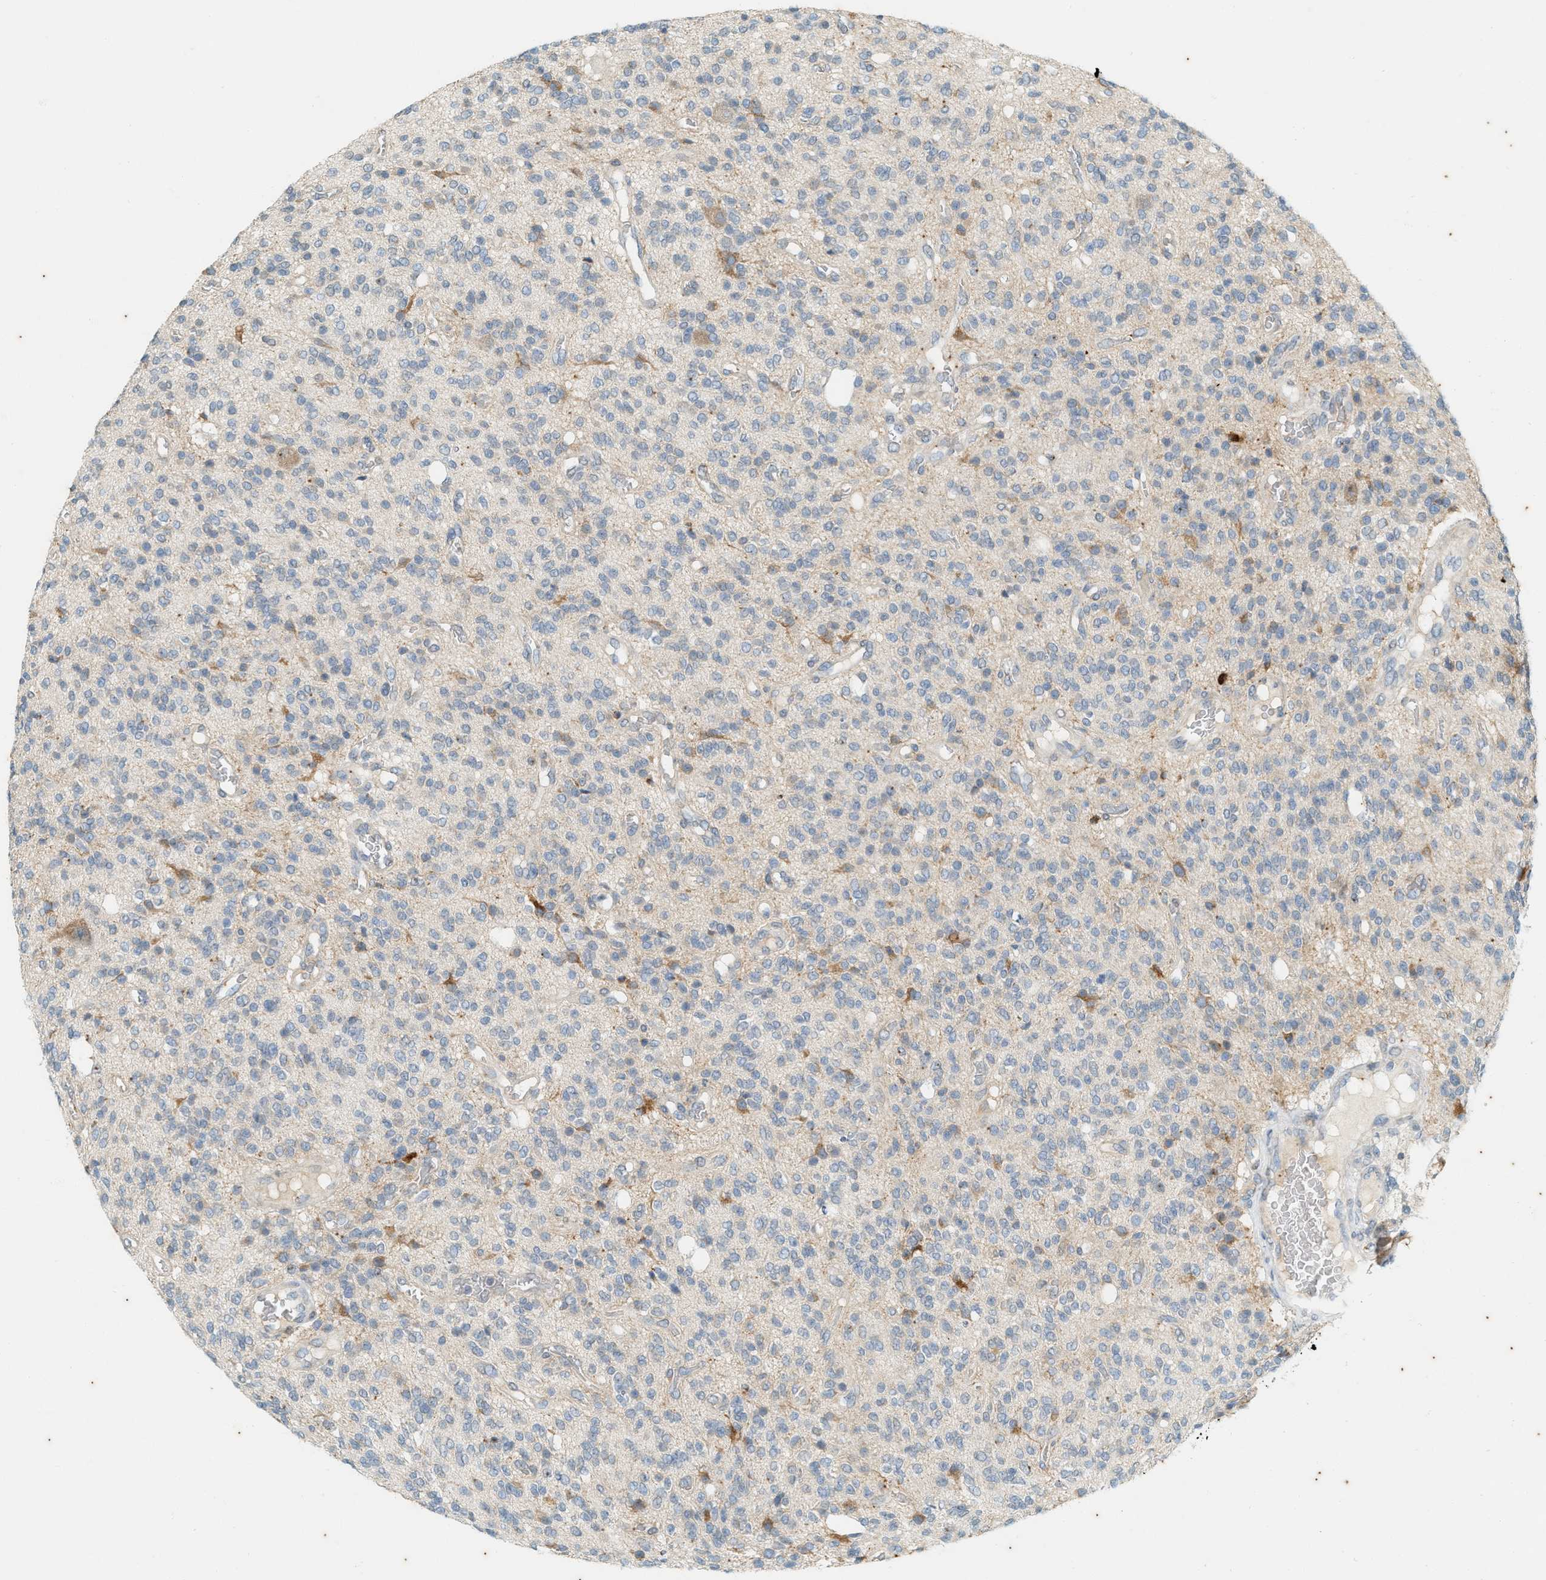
{"staining": {"intensity": "weak", "quantity": "<25%", "location": "cytoplasmic/membranous"}, "tissue": "glioma", "cell_type": "Tumor cells", "image_type": "cancer", "snomed": [{"axis": "morphology", "description": "Glioma, malignant, High grade"}, {"axis": "topography", "description": "Brain"}], "caption": "Protein analysis of glioma displays no significant staining in tumor cells.", "gene": "CHPF2", "patient": {"sex": "male", "age": 34}}